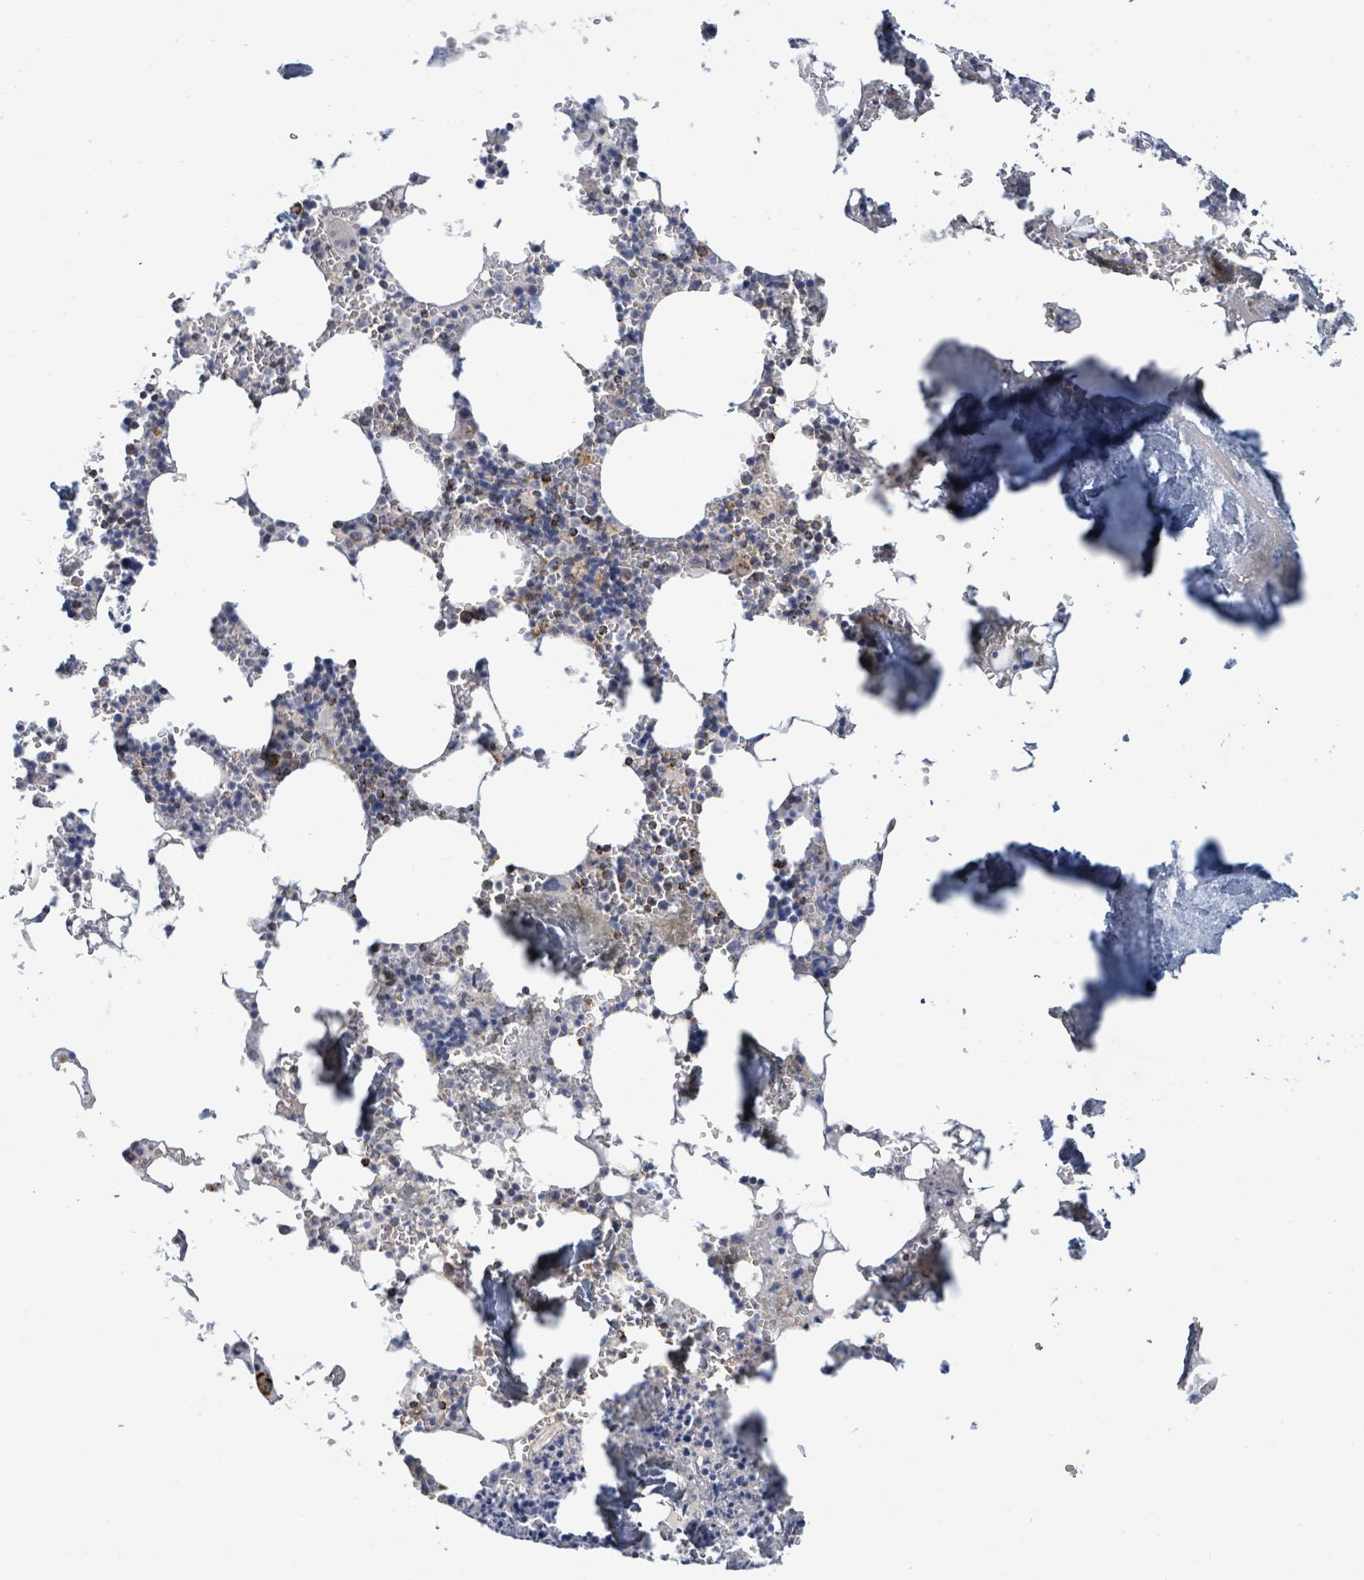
{"staining": {"intensity": "strong", "quantity": "<25%", "location": "cytoplasmic/membranous"}, "tissue": "bone marrow", "cell_type": "Hematopoietic cells", "image_type": "normal", "snomed": [{"axis": "morphology", "description": "Normal tissue, NOS"}, {"axis": "topography", "description": "Bone marrow"}], "caption": "Hematopoietic cells reveal strong cytoplasmic/membranous expression in about <25% of cells in unremarkable bone marrow.", "gene": "SUCLG2", "patient": {"sex": "male", "age": 54}}